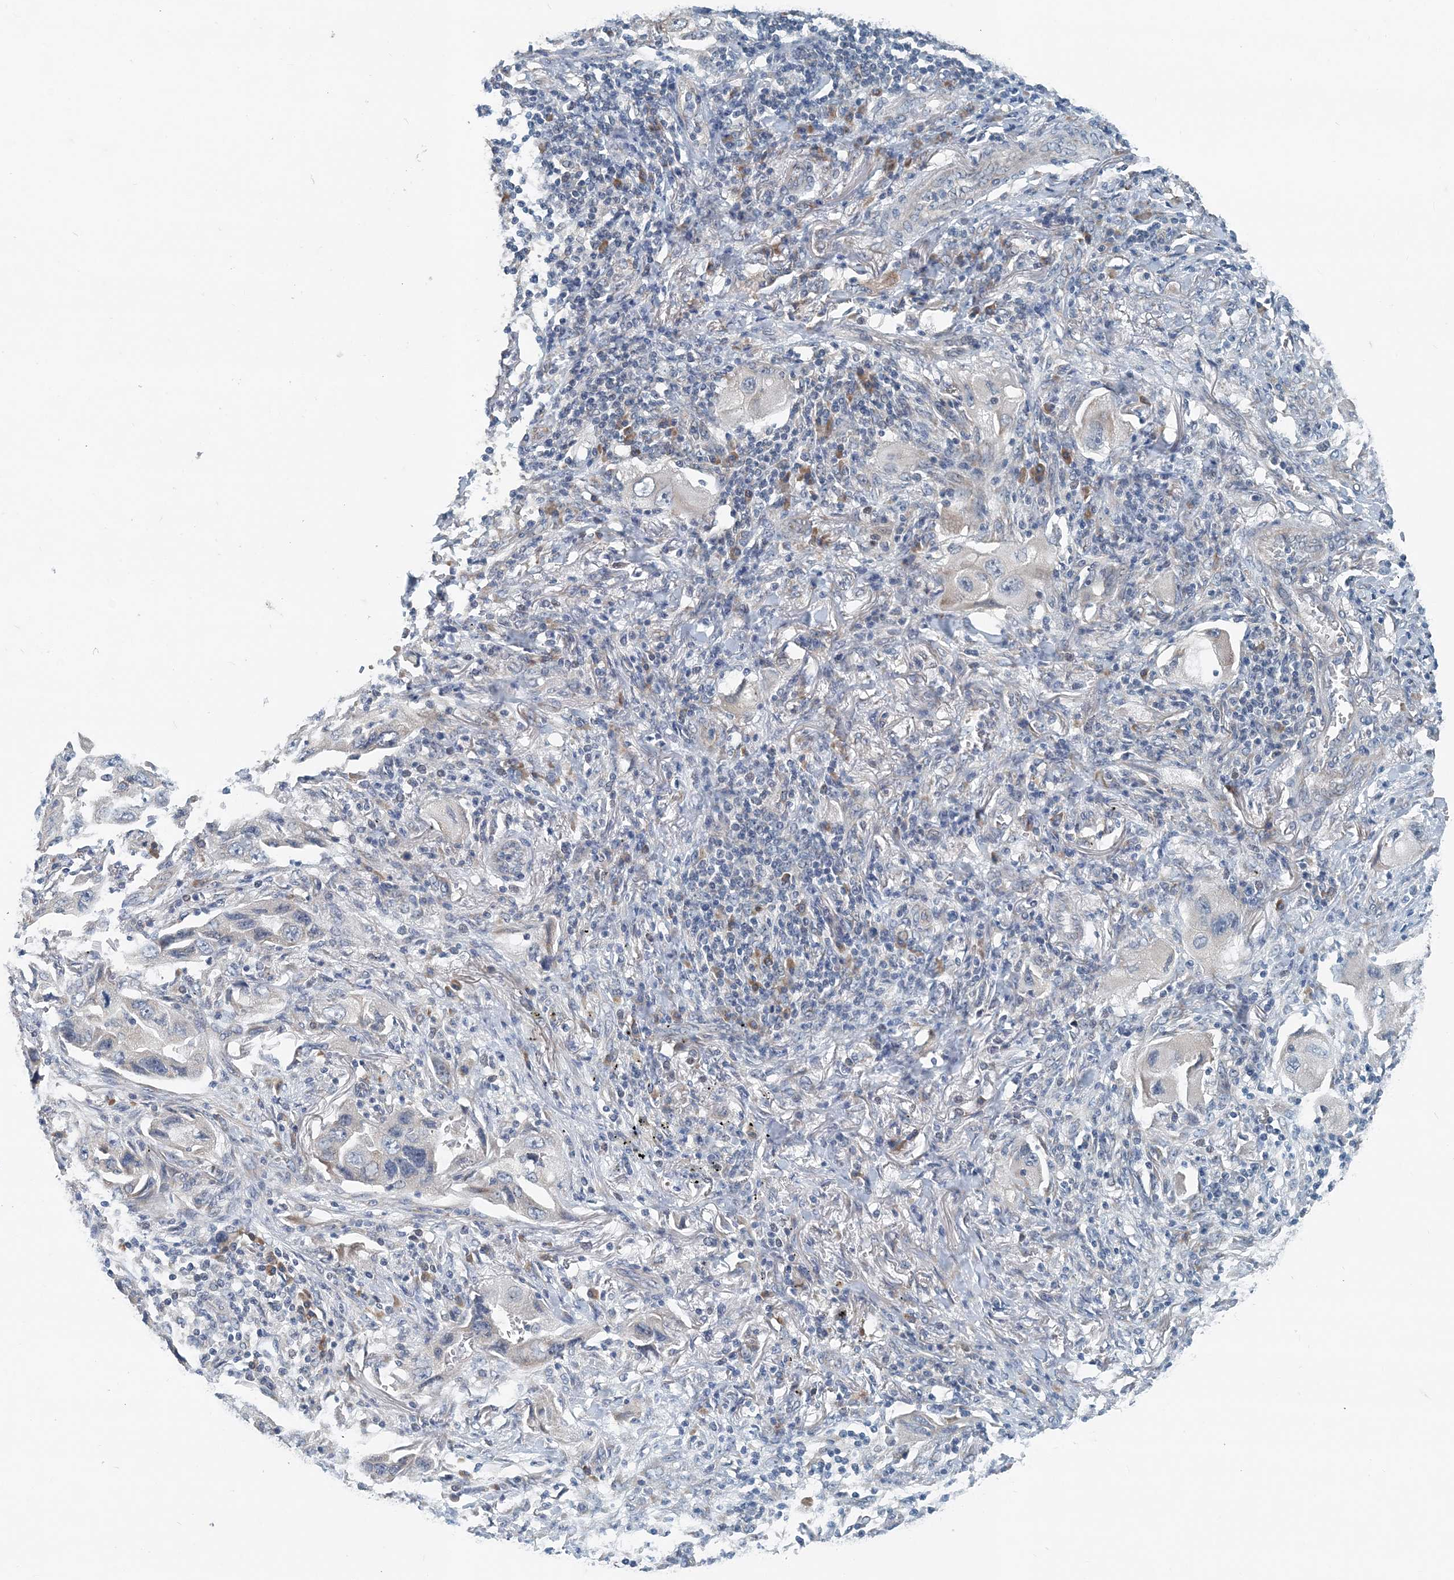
{"staining": {"intensity": "weak", "quantity": "<25%", "location": "cytoplasmic/membranous"}, "tissue": "lung cancer", "cell_type": "Tumor cells", "image_type": "cancer", "snomed": [{"axis": "morphology", "description": "Adenocarcinoma, NOS"}, {"axis": "topography", "description": "Lung"}], "caption": "Photomicrograph shows no protein expression in tumor cells of lung cancer tissue. The staining is performed using DAB brown chromogen with nuclei counter-stained in using hematoxylin.", "gene": "EEF1A2", "patient": {"sex": "female", "age": 65}}